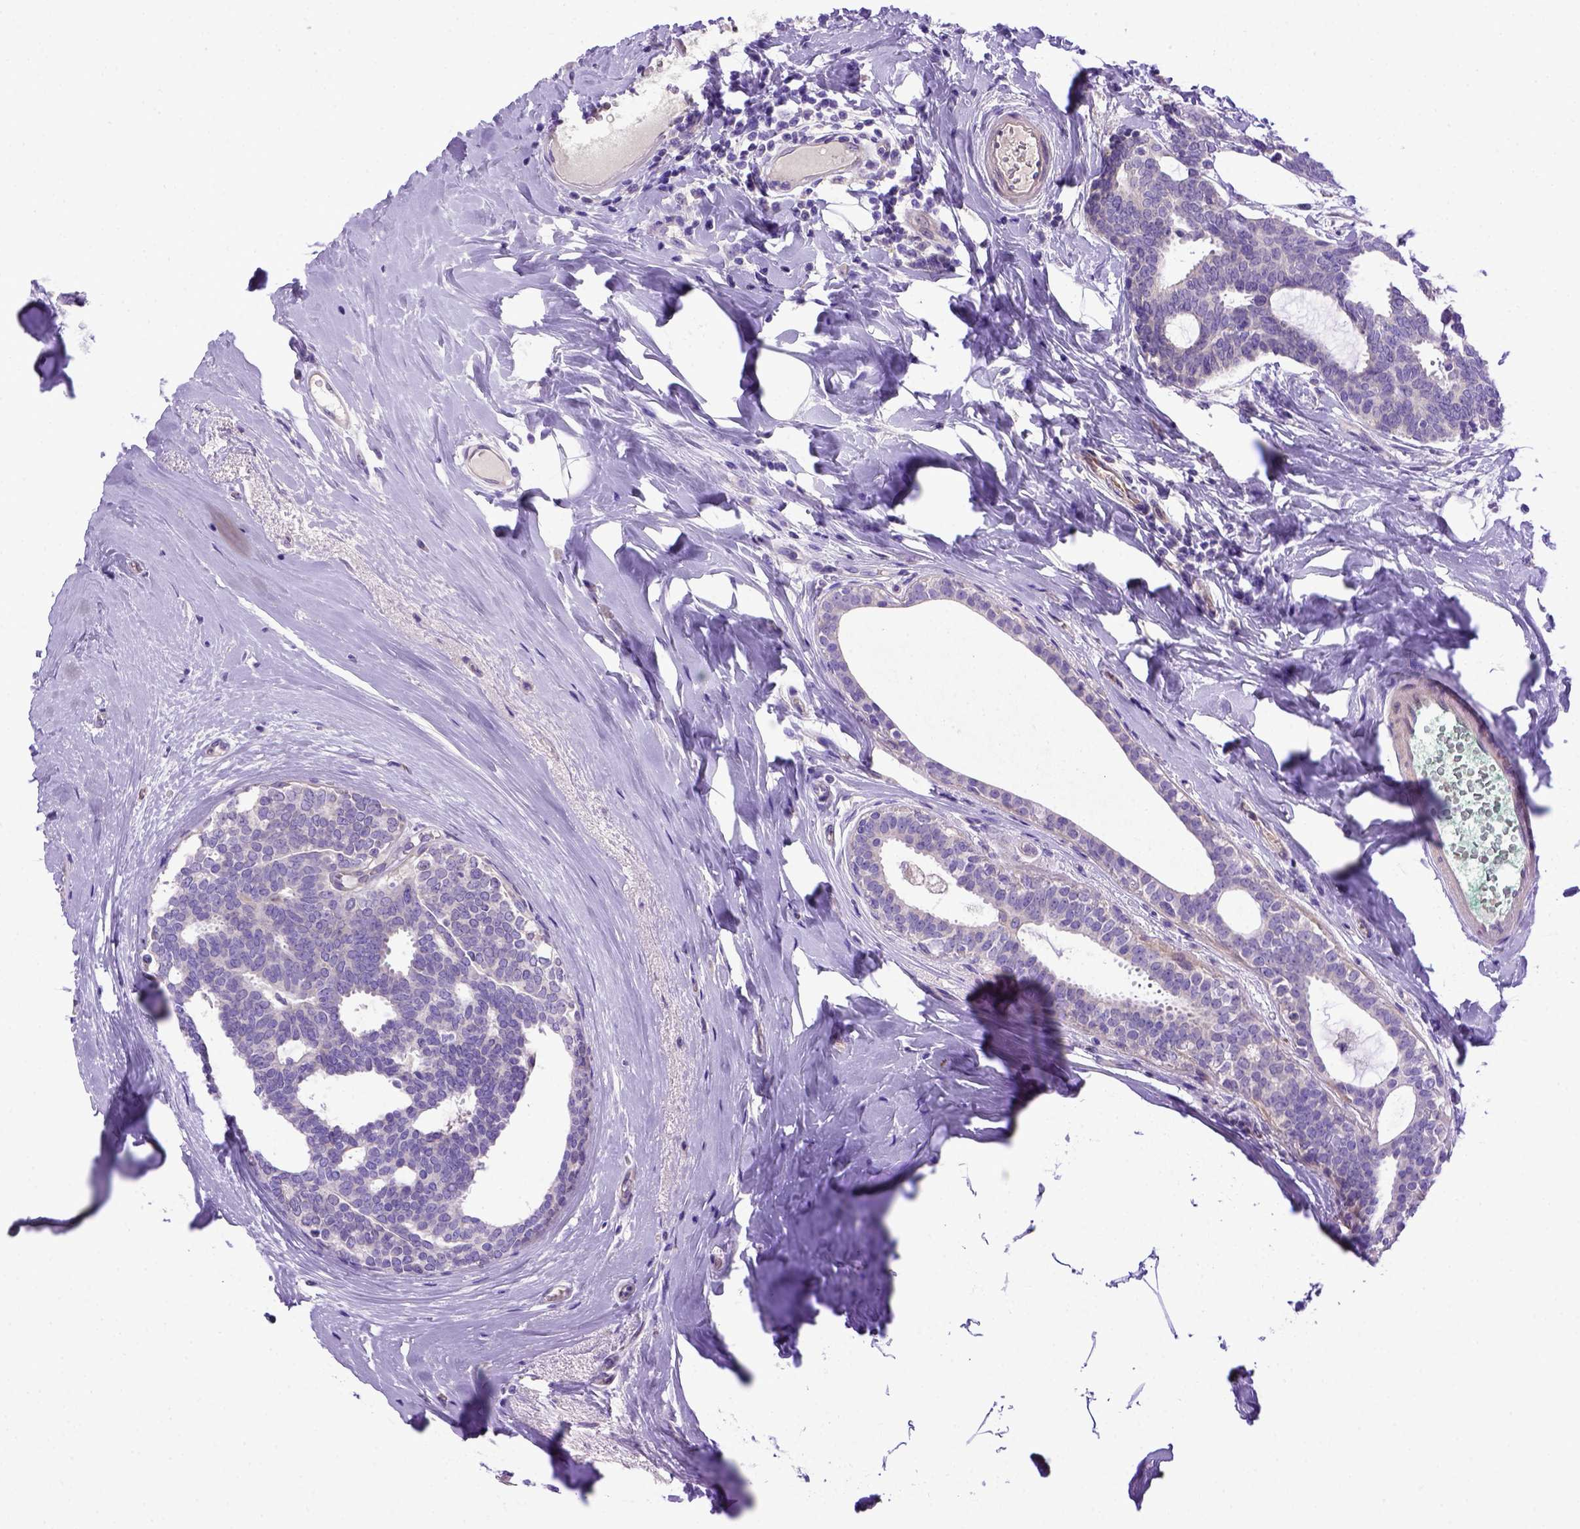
{"staining": {"intensity": "negative", "quantity": "none", "location": "none"}, "tissue": "breast cancer", "cell_type": "Tumor cells", "image_type": "cancer", "snomed": [{"axis": "morphology", "description": "Intraductal carcinoma, in situ"}, {"axis": "morphology", "description": "Duct carcinoma"}, {"axis": "morphology", "description": "Lobular carcinoma, in situ"}, {"axis": "topography", "description": "Breast"}], "caption": "This is an immunohistochemistry micrograph of breast intraductal carcinoma,  in situ. There is no positivity in tumor cells.", "gene": "ADAM12", "patient": {"sex": "female", "age": 44}}